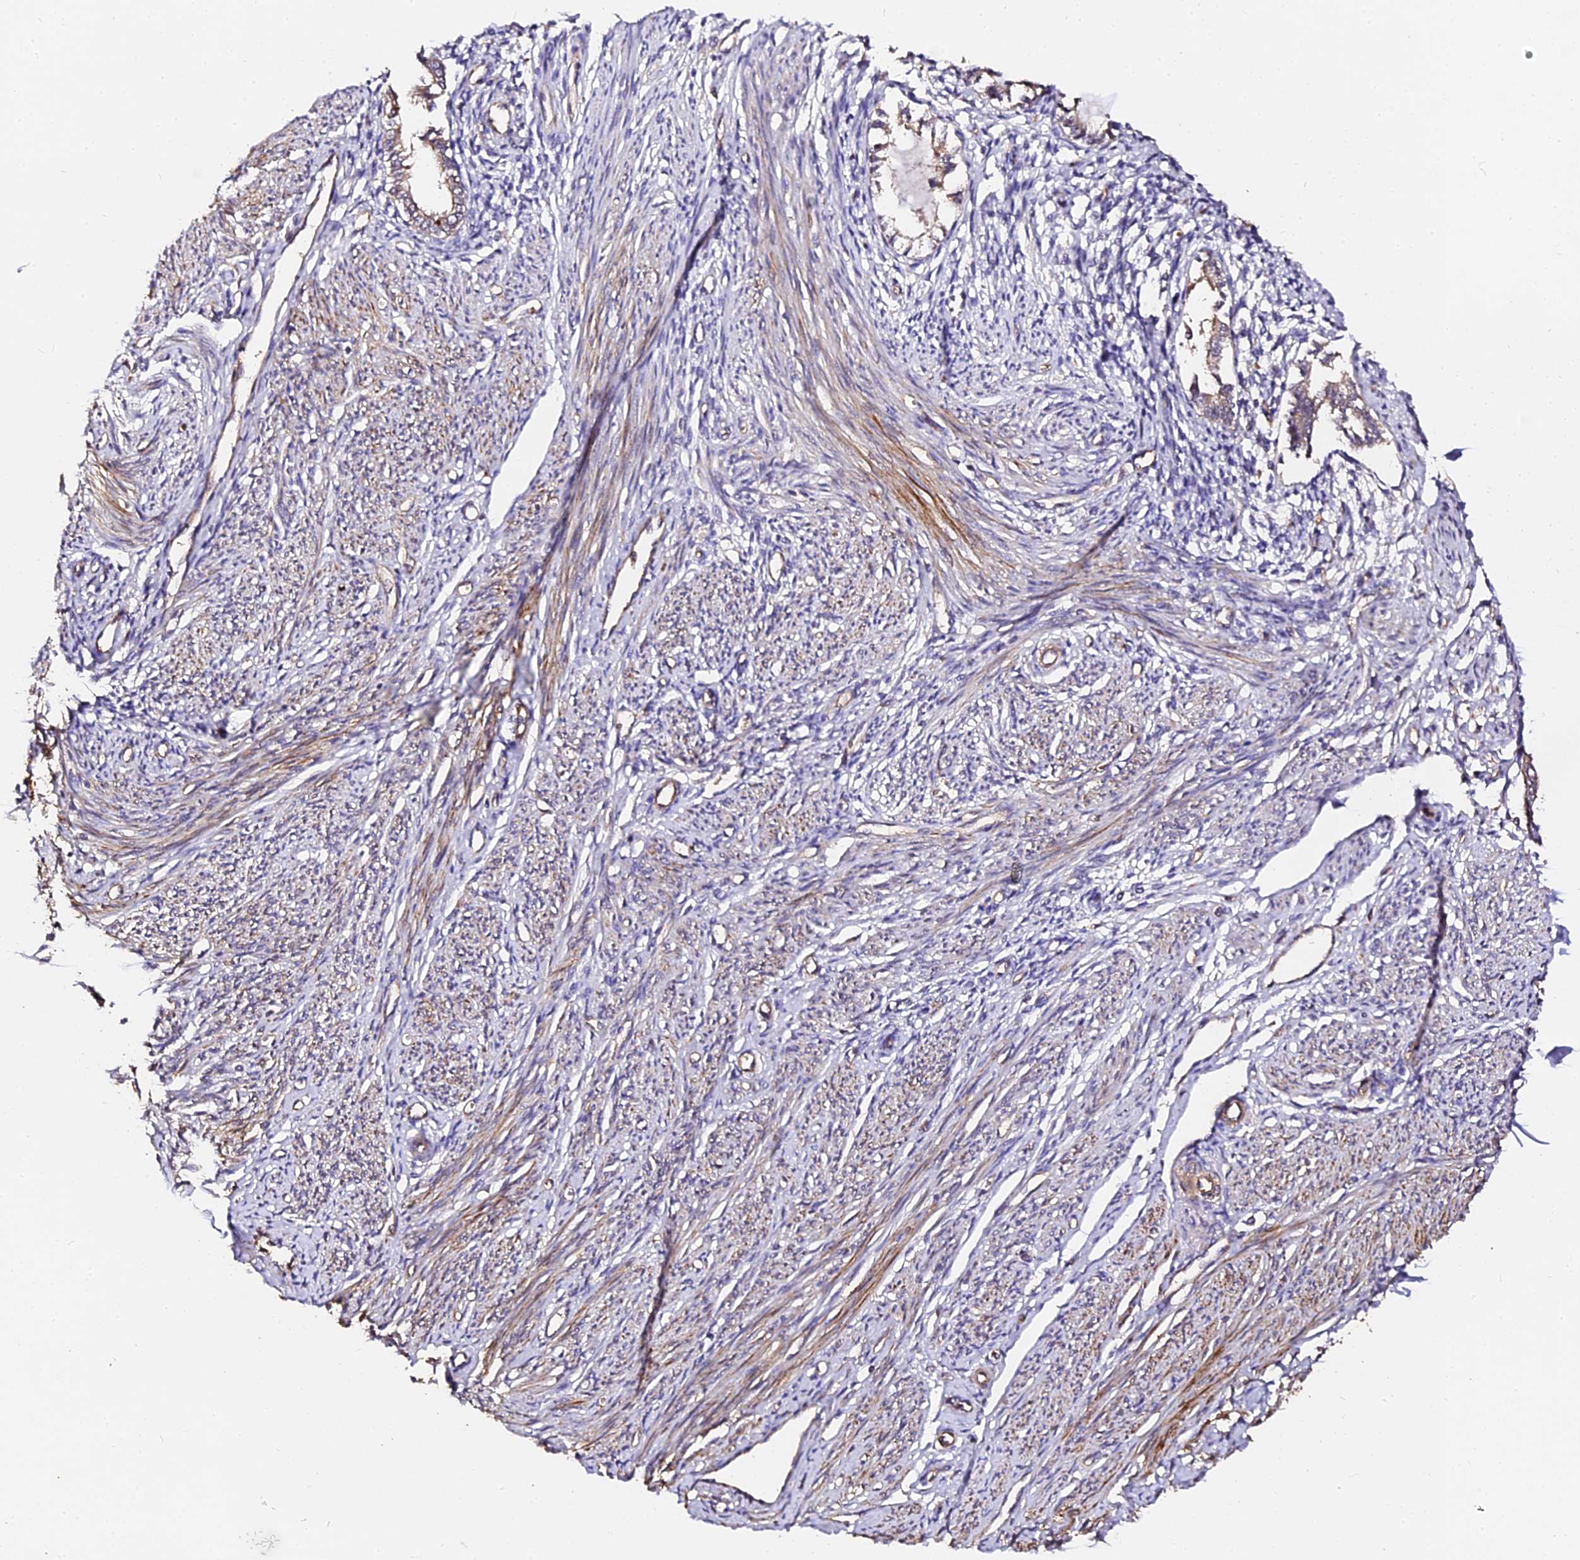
{"staining": {"intensity": "weak", "quantity": "<25%", "location": "cytoplasmic/membranous"}, "tissue": "endometrium", "cell_type": "Cells in endometrial stroma", "image_type": "normal", "snomed": [{"axis": "morphology", "description": "Normal tissue, NOS"}, {"axis": "topography", "description": "Endometrium"}], "caption": "DAB (3,3'-diaminobenzidine) immunohistochemical staining of normal human endometrium displays no significant positivity in cells in endometrial stroma.", "gene": "TDO2", "patient": {"sex": "female", "age": 56}}